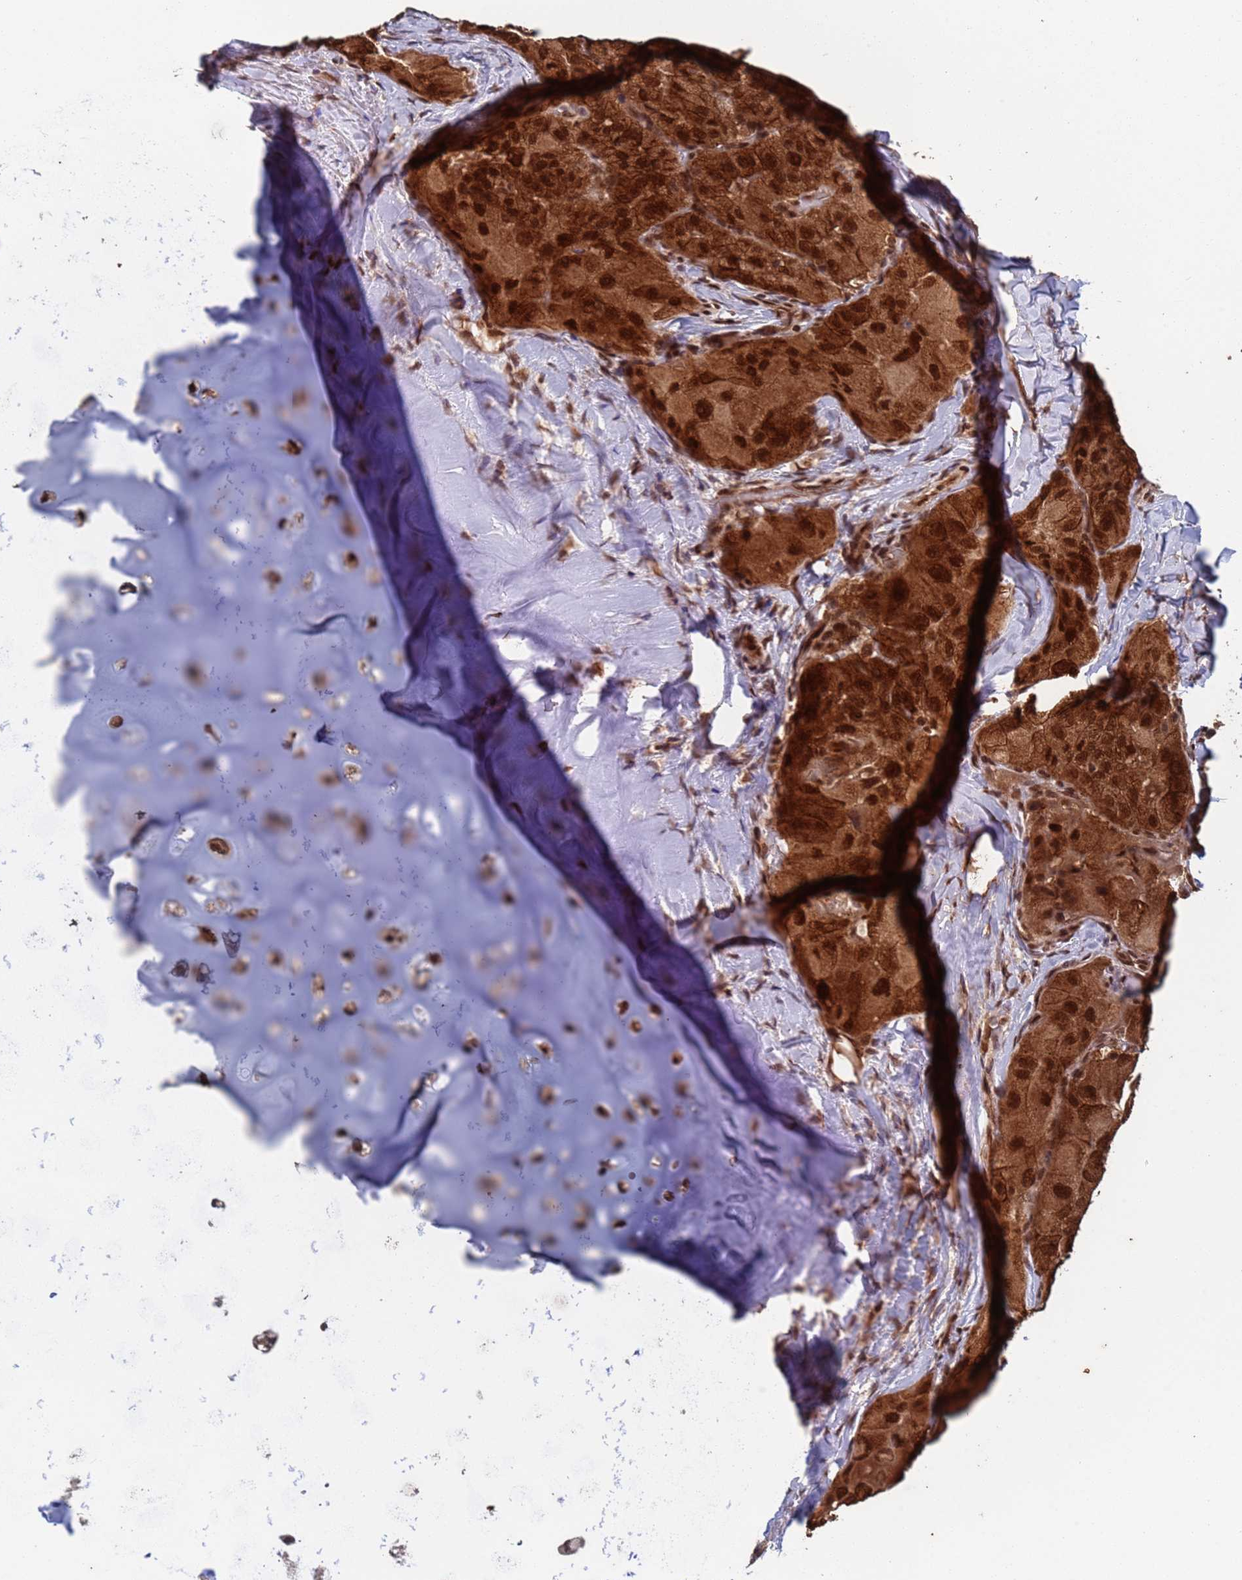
{"staining": {"intensity": "strong", "quantity": ">75%", "location": "cytoplasmic/membranous,nuclear"}, "tissue": "thyroid cancer", "cell_type": "Tumor cells", "image_type": "cancer", "snomed": [{"axis": "morphology", "description": "Normal tissue, NOS"}, {"axis": "morphology", "description": "Papillary adenocarcinoma, NOS"}, {"axis": "topography", "description": "Thyroid gland"}], "caption": "Immunohistochemistry (IHC) (DAB (3,3'-diaminobenzidine)) staining of thyroid cancer (papillary adenocarcinoma) reveals strong cytoplasmic/membranous and nuclear protein positivity in approximately >75% of tumor cells.", "gene": "FUBP3", "patient": {"sex": "female", "age": 59}}